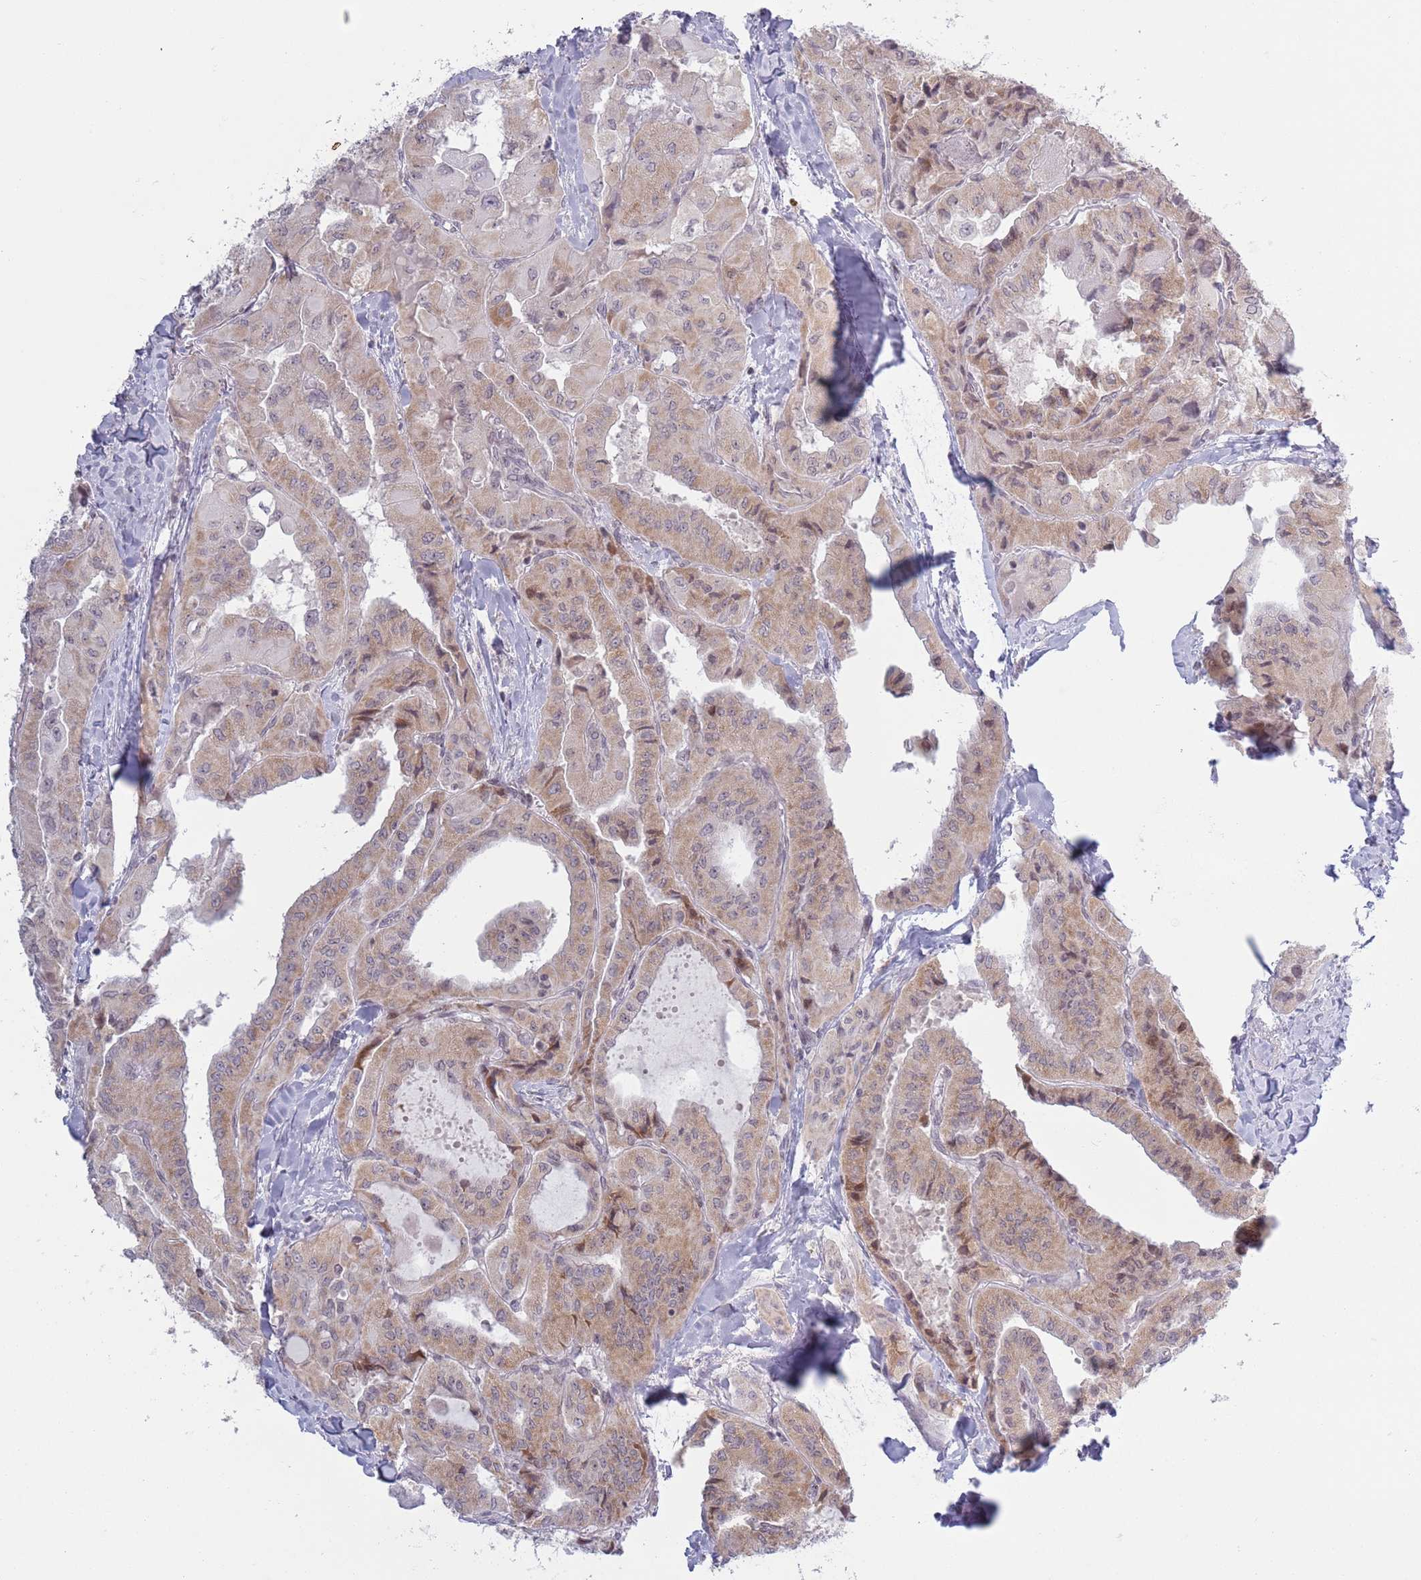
{"staining": {"intensity": "moderate", "quantity": "25%-75%", "location": "cytoplasmic/membranous"}, "tissue": "thyroid cancer", "cell_type": "Tumor cells", "image_type": "cancer", "snomed": [{"axis": "morphology", "description": "Normal tissue, NOS"}, {"axis": "morphology", "description": "Papillary adenocarcinoma, NOS"}, {"axis": "topography", "description": "Thyroid gland"}], "caption": "Protein expression analysis of human thyroid cancer (papillary adenocarcinoma) reveals moderate cytoplasmic/membranous staining in about 25%-75% of tumor cells.", "gene": "MRPL34", "patient": {"sex": "female", "age": 59}}